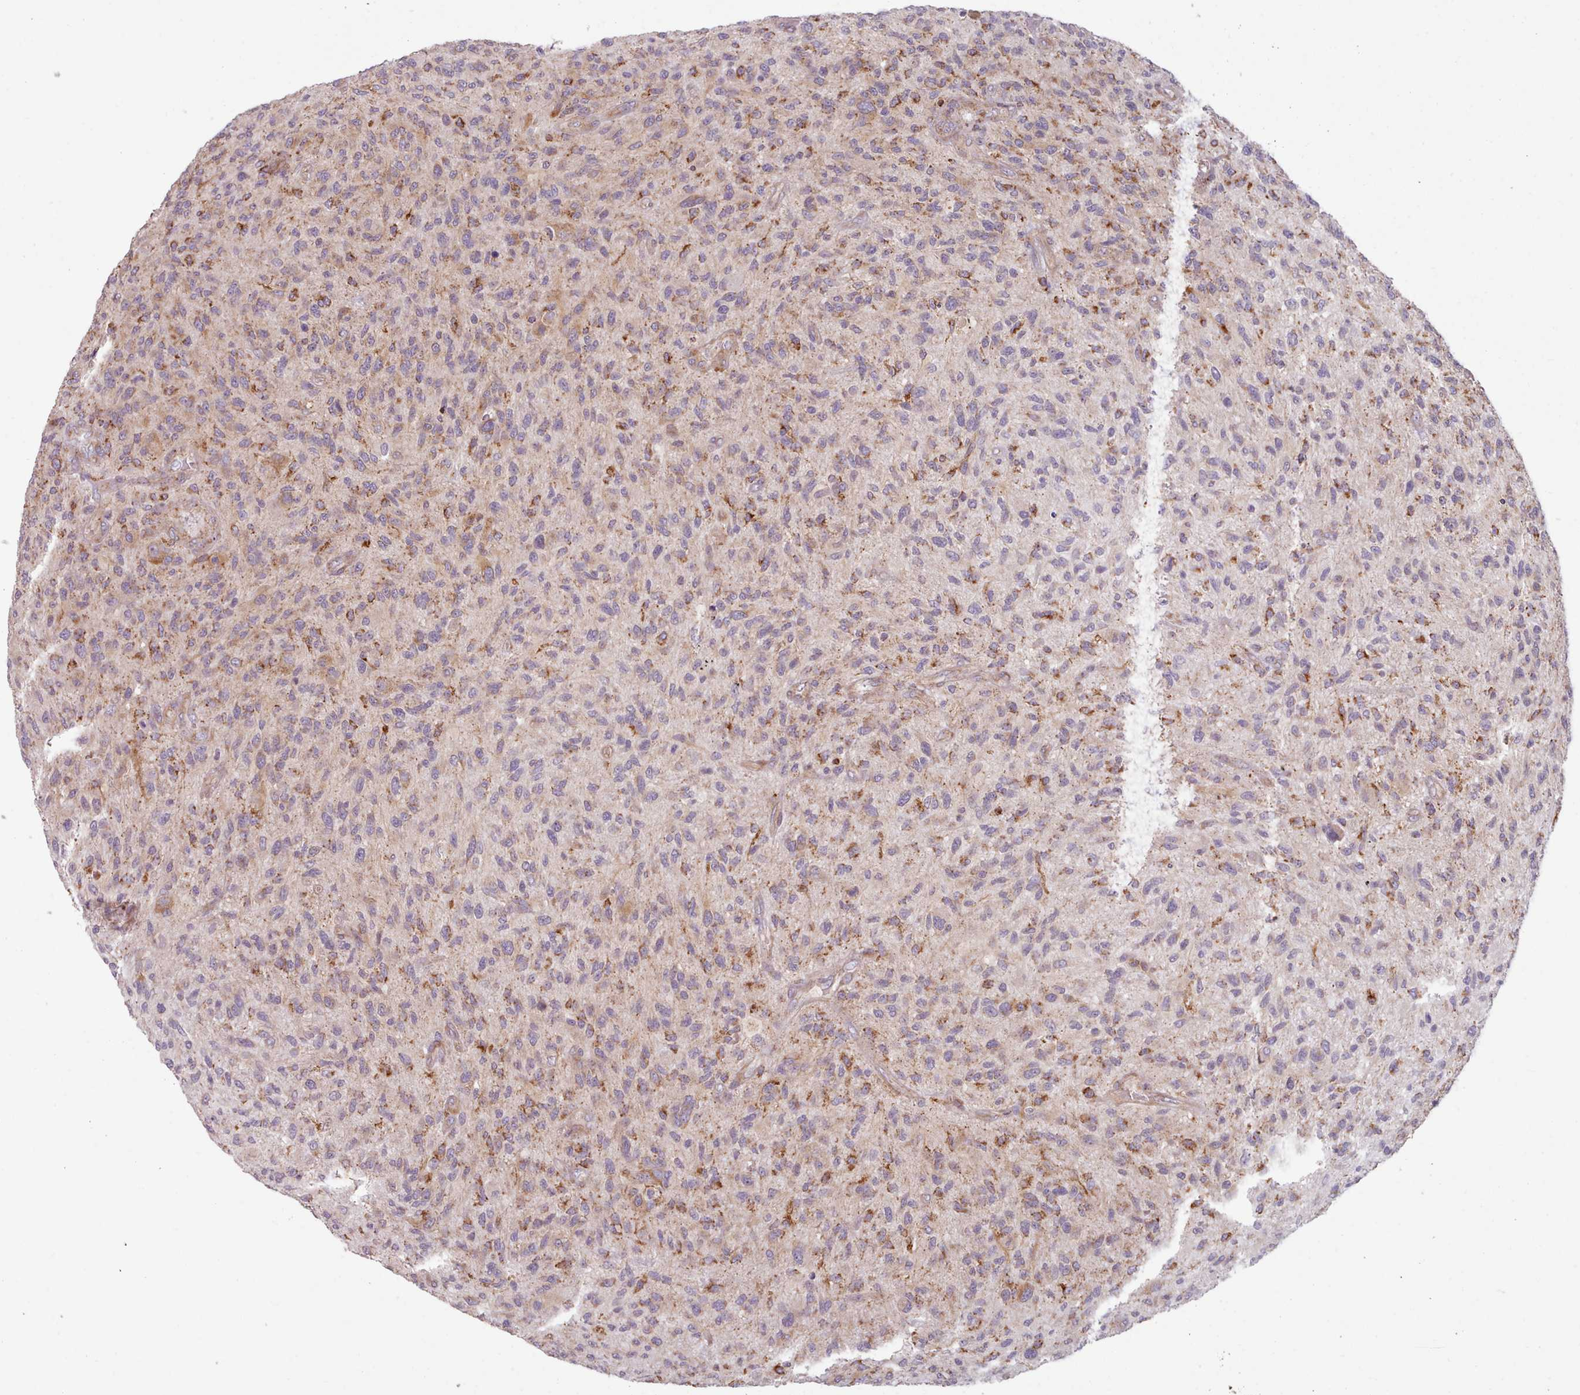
{"staining": {"intensity": "weak", "quantity": ">75%", "location": "cytoplasmic/membranous"}, "tissue": "glioma", "cell_type": "Tumor cells", "image_type": "cancer", "snomed": [{"axis": "morphology", "description": "Glioma, malignant, High grade"}, {"axis": "topography", "description": "Brain"}], "caption": "IHC histopathology image of neoplastic tissue: human glioma stained using IHC demonstrates low levels of weak protein expression localized specifically in the cytoplasmic/membranous of tumor cells, appearing as a cytoplasmic/membranous brown color.", "gene": "CRYBG1", "patient": {"sex": "male", "age": 47}}